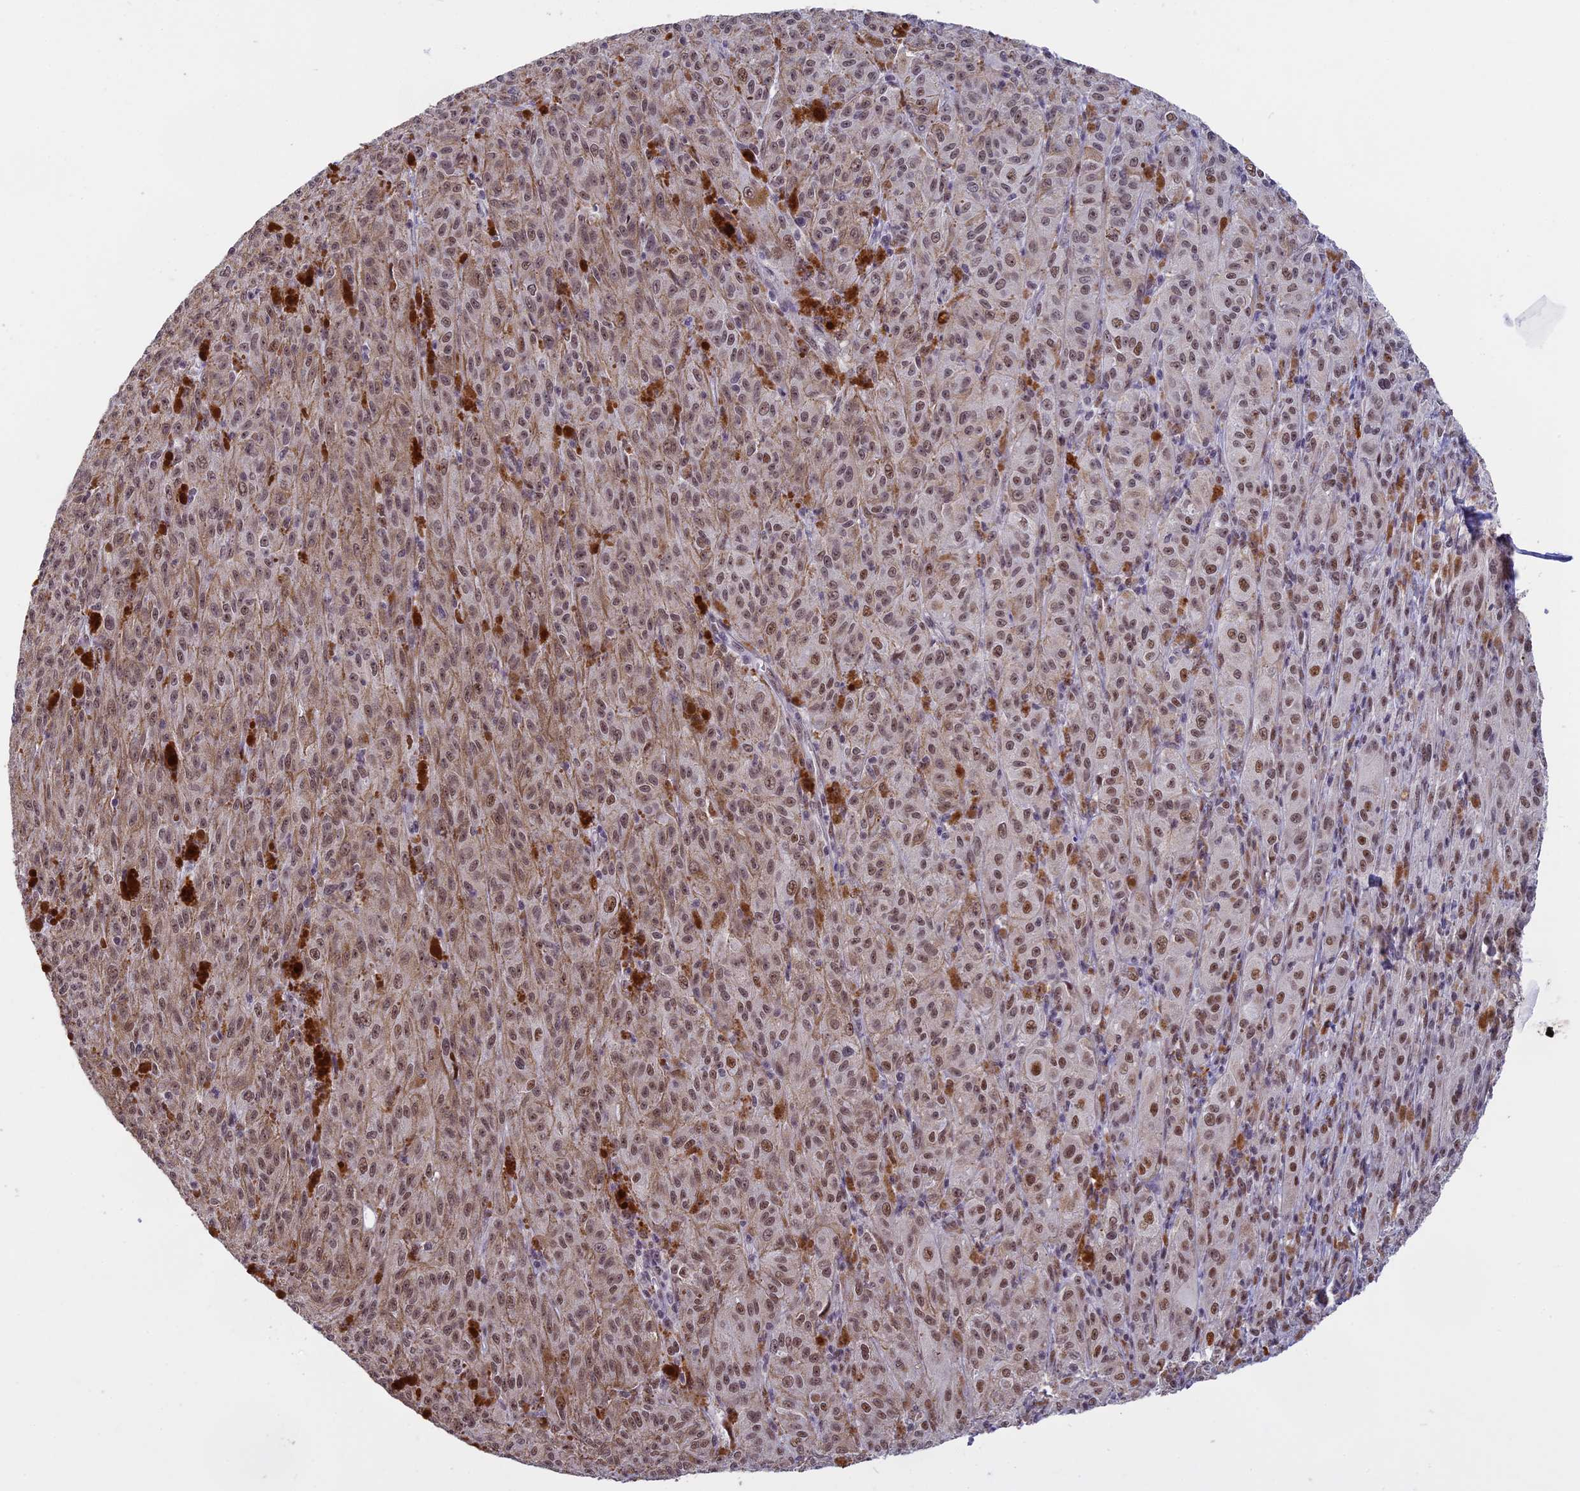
{"staining": {"intensity": "moderate", "quantity": "25%-75%", "location": "nuclear"}, "tissue": "melanoma", "cell_type": "Tumor cells", "image_type": "cancer", "snomed": [{"axis": "morphology", "description": "Malignant melanoma, NOS"}, {"axis": "topography", "description": "Skin"}], "caption": "This micrograph shows immunohistochemistry staining of melanoma, with medium moderate nuclear expression in approximately 25%-75% of tumor cells.", "gene": "MORF4L1", "patient": {"sex": "female", "age": 52}}